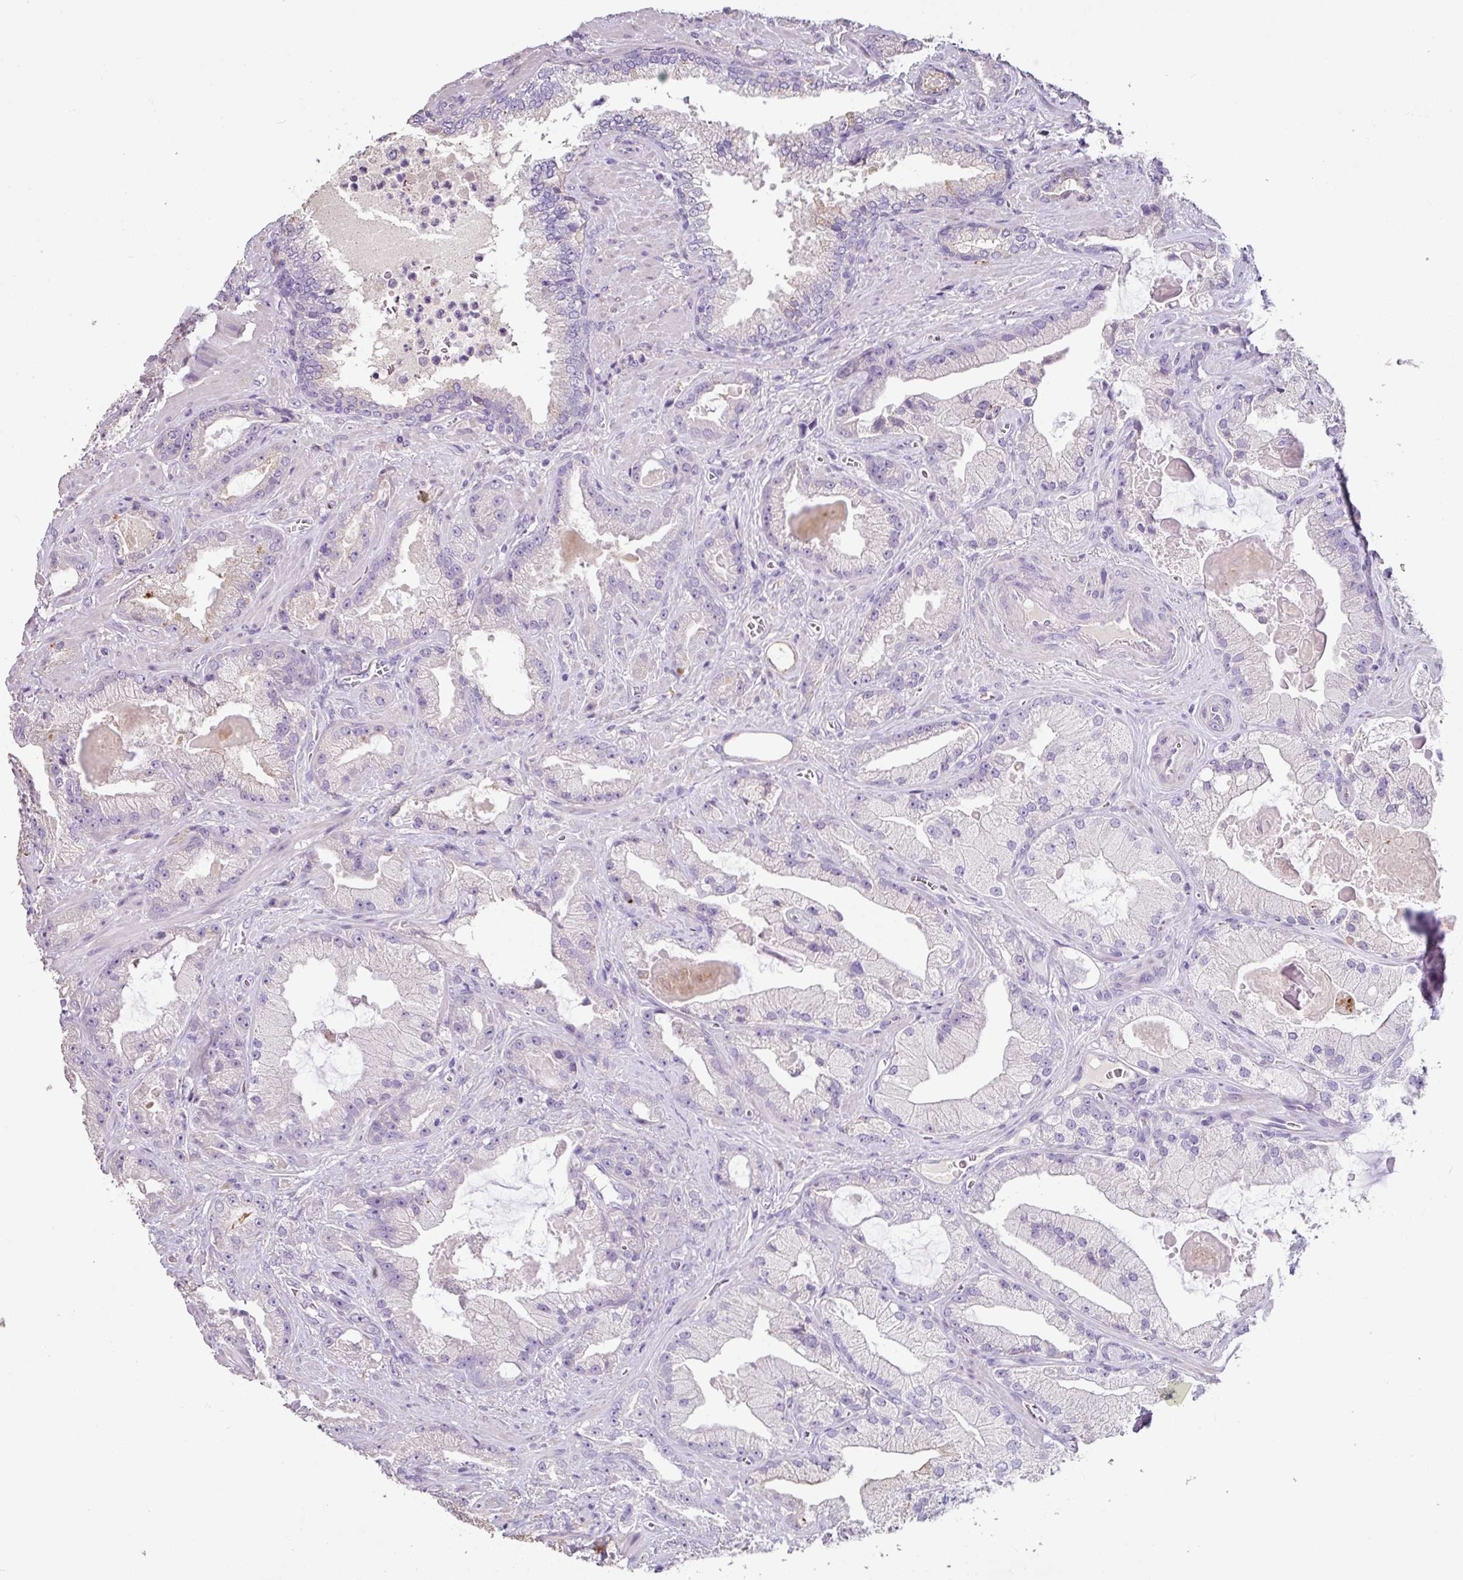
{"staining": {"intensity": "negative", "quantity": "none", "location": "none"}, "tissue": "prostate cancer", "cell_type": "Tumor cells", "image_type": "cancer", "snomed": [{"axis": "morphology", "description": "Adenocarcinoma, High grade"}, {"axis": "topography", "description": "Prostate"}], "caption": "This is an immunohistochemistry (IHC) photomicrograph of human adenocarcinoma (high-grade) (prostate). There is no staining in tumor cells.", "gene": "ZG16", "patient": {"sex": "male", "age": 68}}